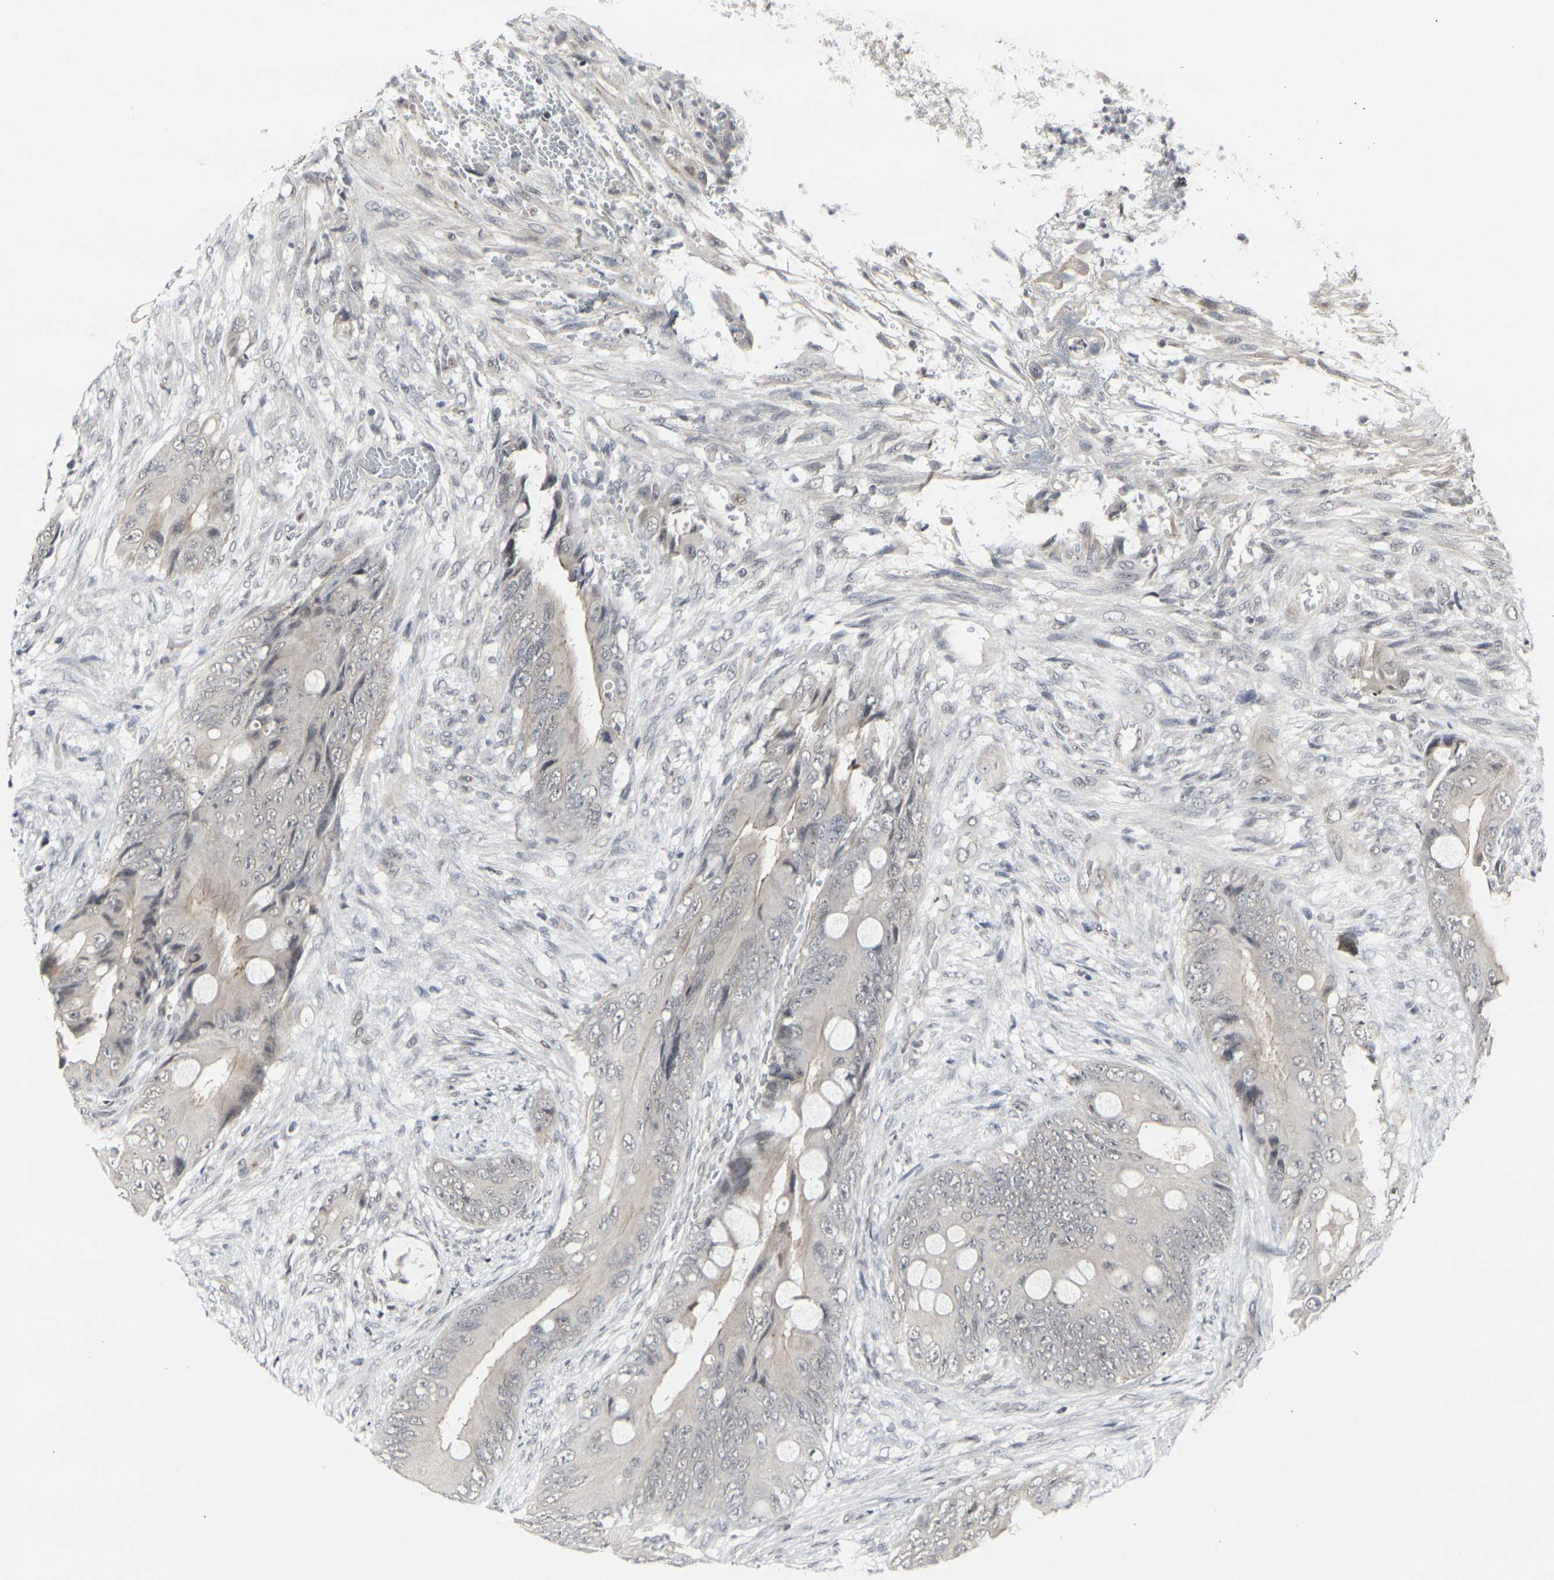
{"staining": {"intensity": "negative", "quantity": "none", "location": "none"}, "tissue": "colorectal cancer", "cell_type": "Tumor cells", "image_type": "cancer", "snomed": [{"axis": "morphology", "description": "Adenocarcinoma, NOS"}, {"axis": "topography", "description": "Rectum"}], "caption": "There is no significant positivity in tumor cells of colorectal cancer.", "gene": "GPR19", "patient": {"sex": "female", "age": 77}}